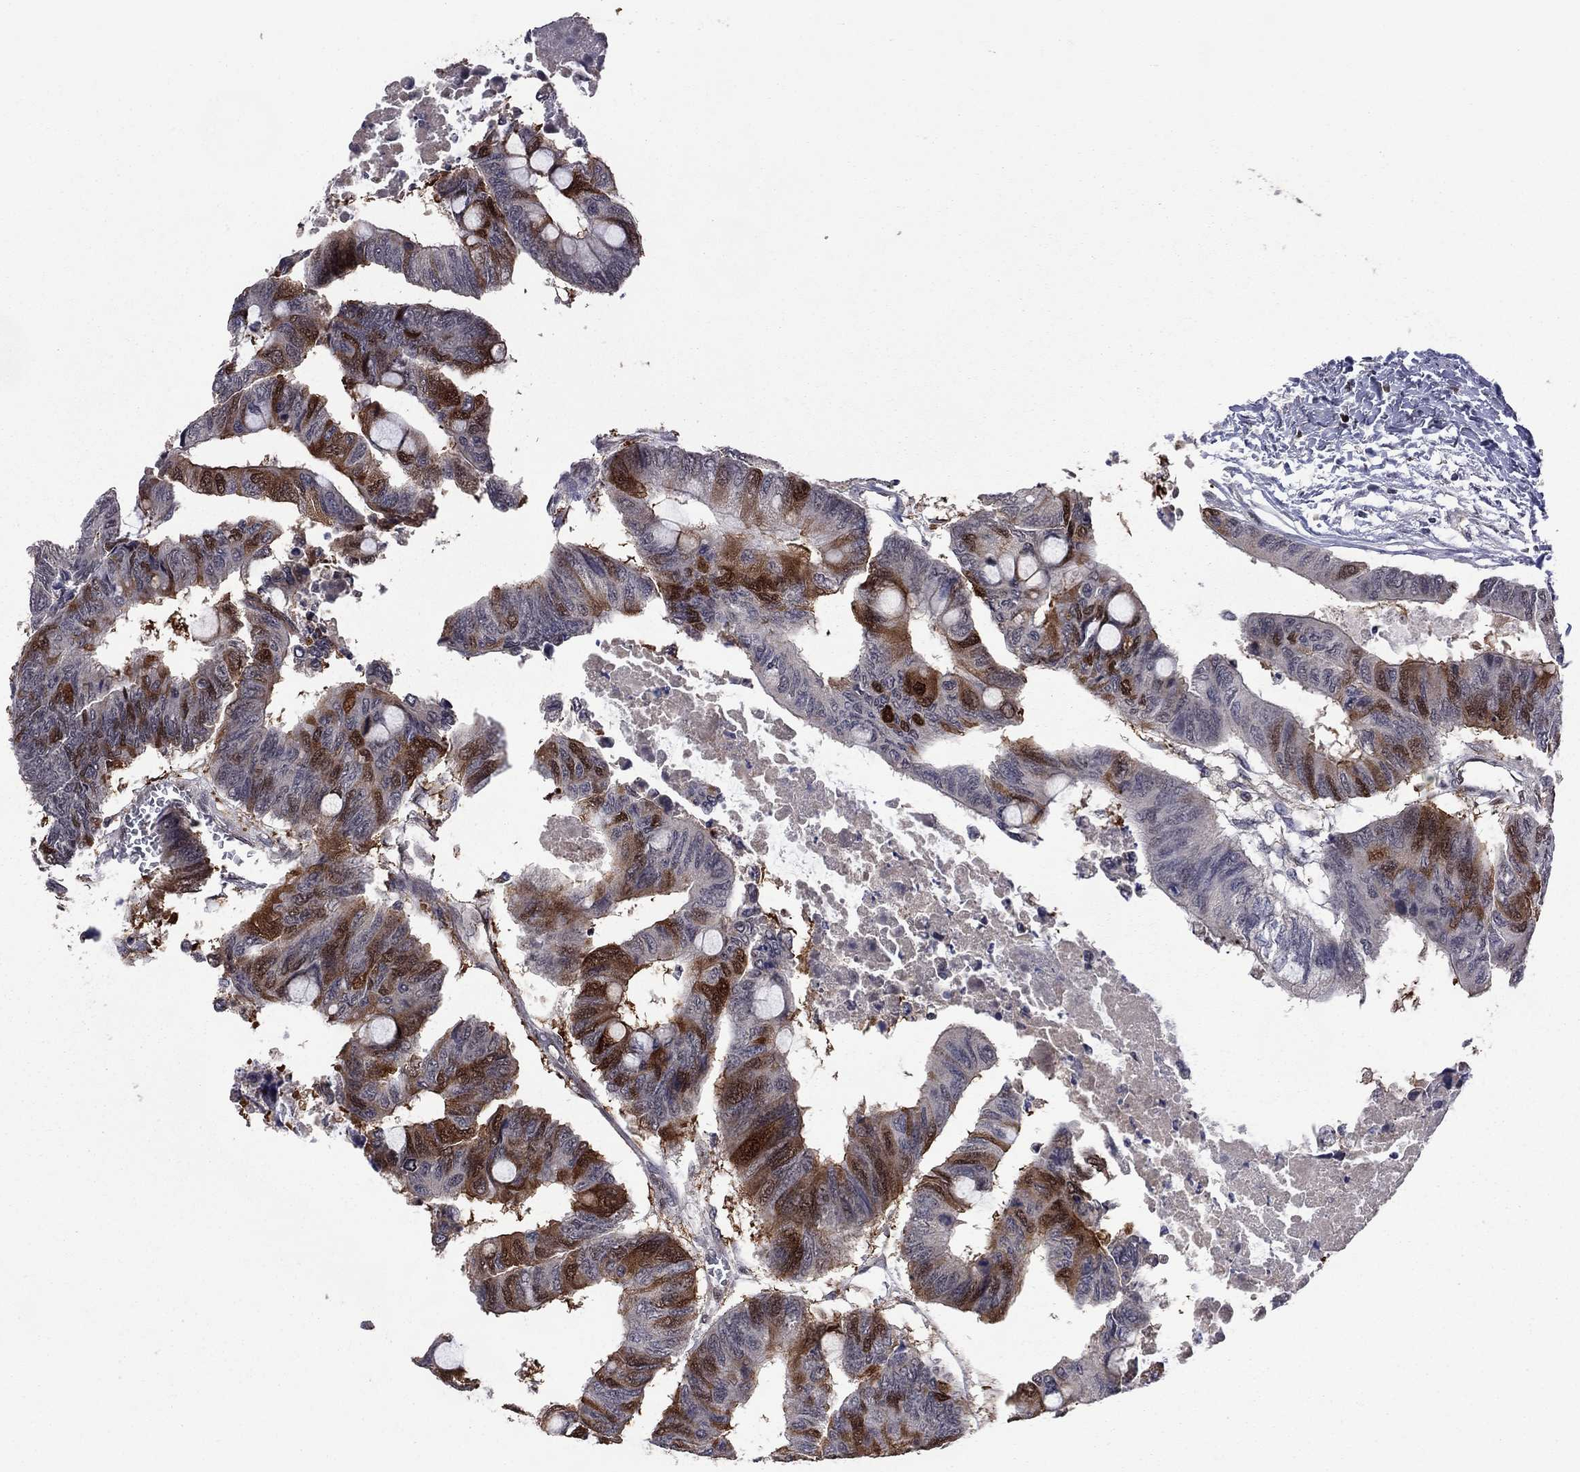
{"staining": {"intensity": "strong", "quantity": "<25%", "location": "cytoplasmic/membranous"}, "tissue": "colorectal cancer", "cell_type": "Tumor cells", "image_type": "cancer", "snomed": [{"axis": "morphology", "description": "Normal tissue, NOS"}, {"axis": "morphology", "description": "Adenocarcinoma, NOS"}, {"axis": "topography", "description": "Rectum"}, {"axis": "topography", "description": "Peripheral nerve tissue"}], "caption": "There is medium levels of strong cytoplasmic/membranous positivity in tumor cells of adenocarcinoma (colorectal), as demonstrated by immunohistochemical staining (brown color).", "gene": "GPAA1", "patient": {"sex": "male", "age": 92}}